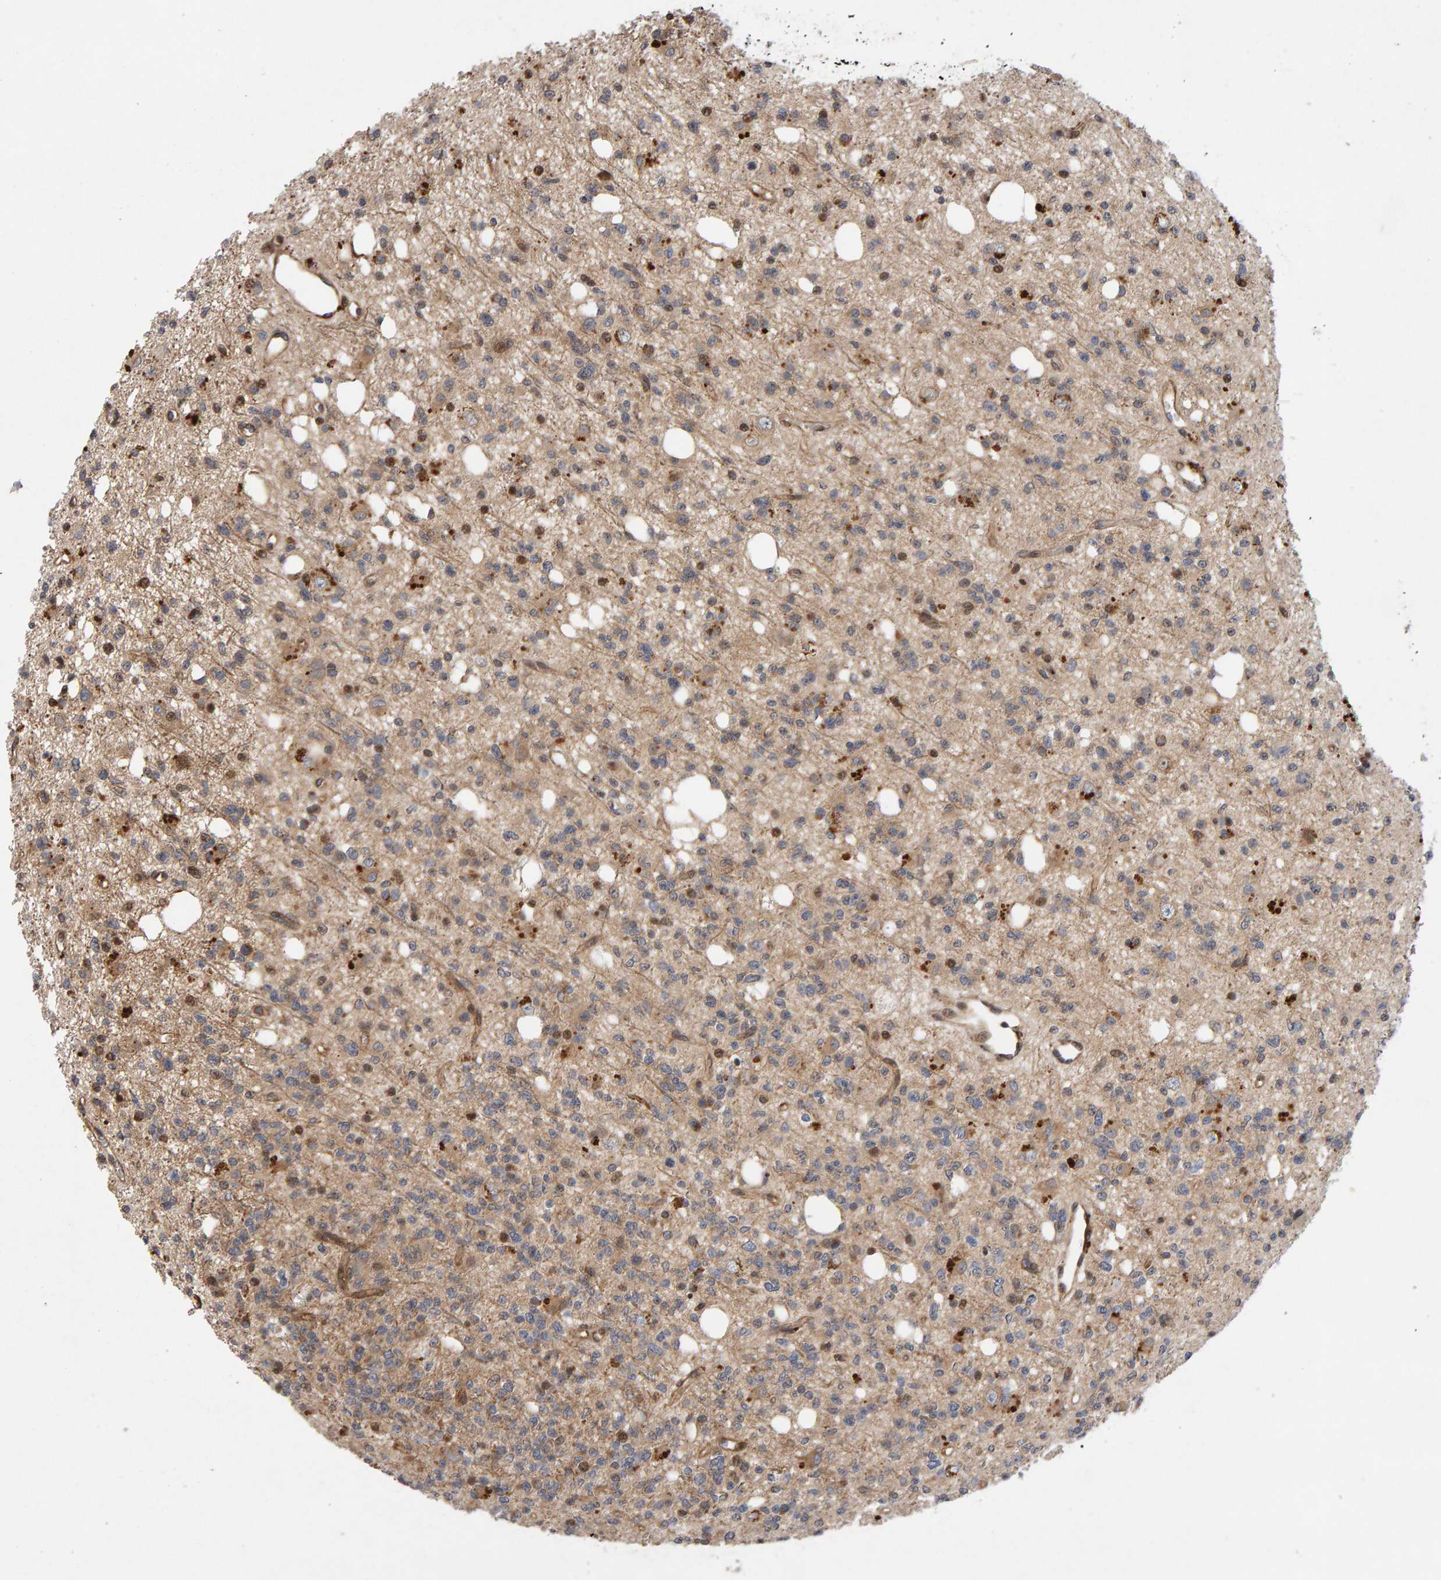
{"staining": {"intensity": "weak", "quantity": "25%-75%", "location": "cytoplasmic/membranous"}, "tissue": "glioma", "cell_type": "Tumor cells", "image_type": "cancer", "snomed": [{"axis": "morphology", "description": "Glioma, malignant, High grade"}, {"axis": "topography", "description": "Brain"}], "caption": "Glioma stained with a brown dye reveals weak cytoplasmic/membranous positive expression in about 25%-75% of tumor cells.", "gene": "LZTS1", "patient": {"sex": "female", "age": 62}}